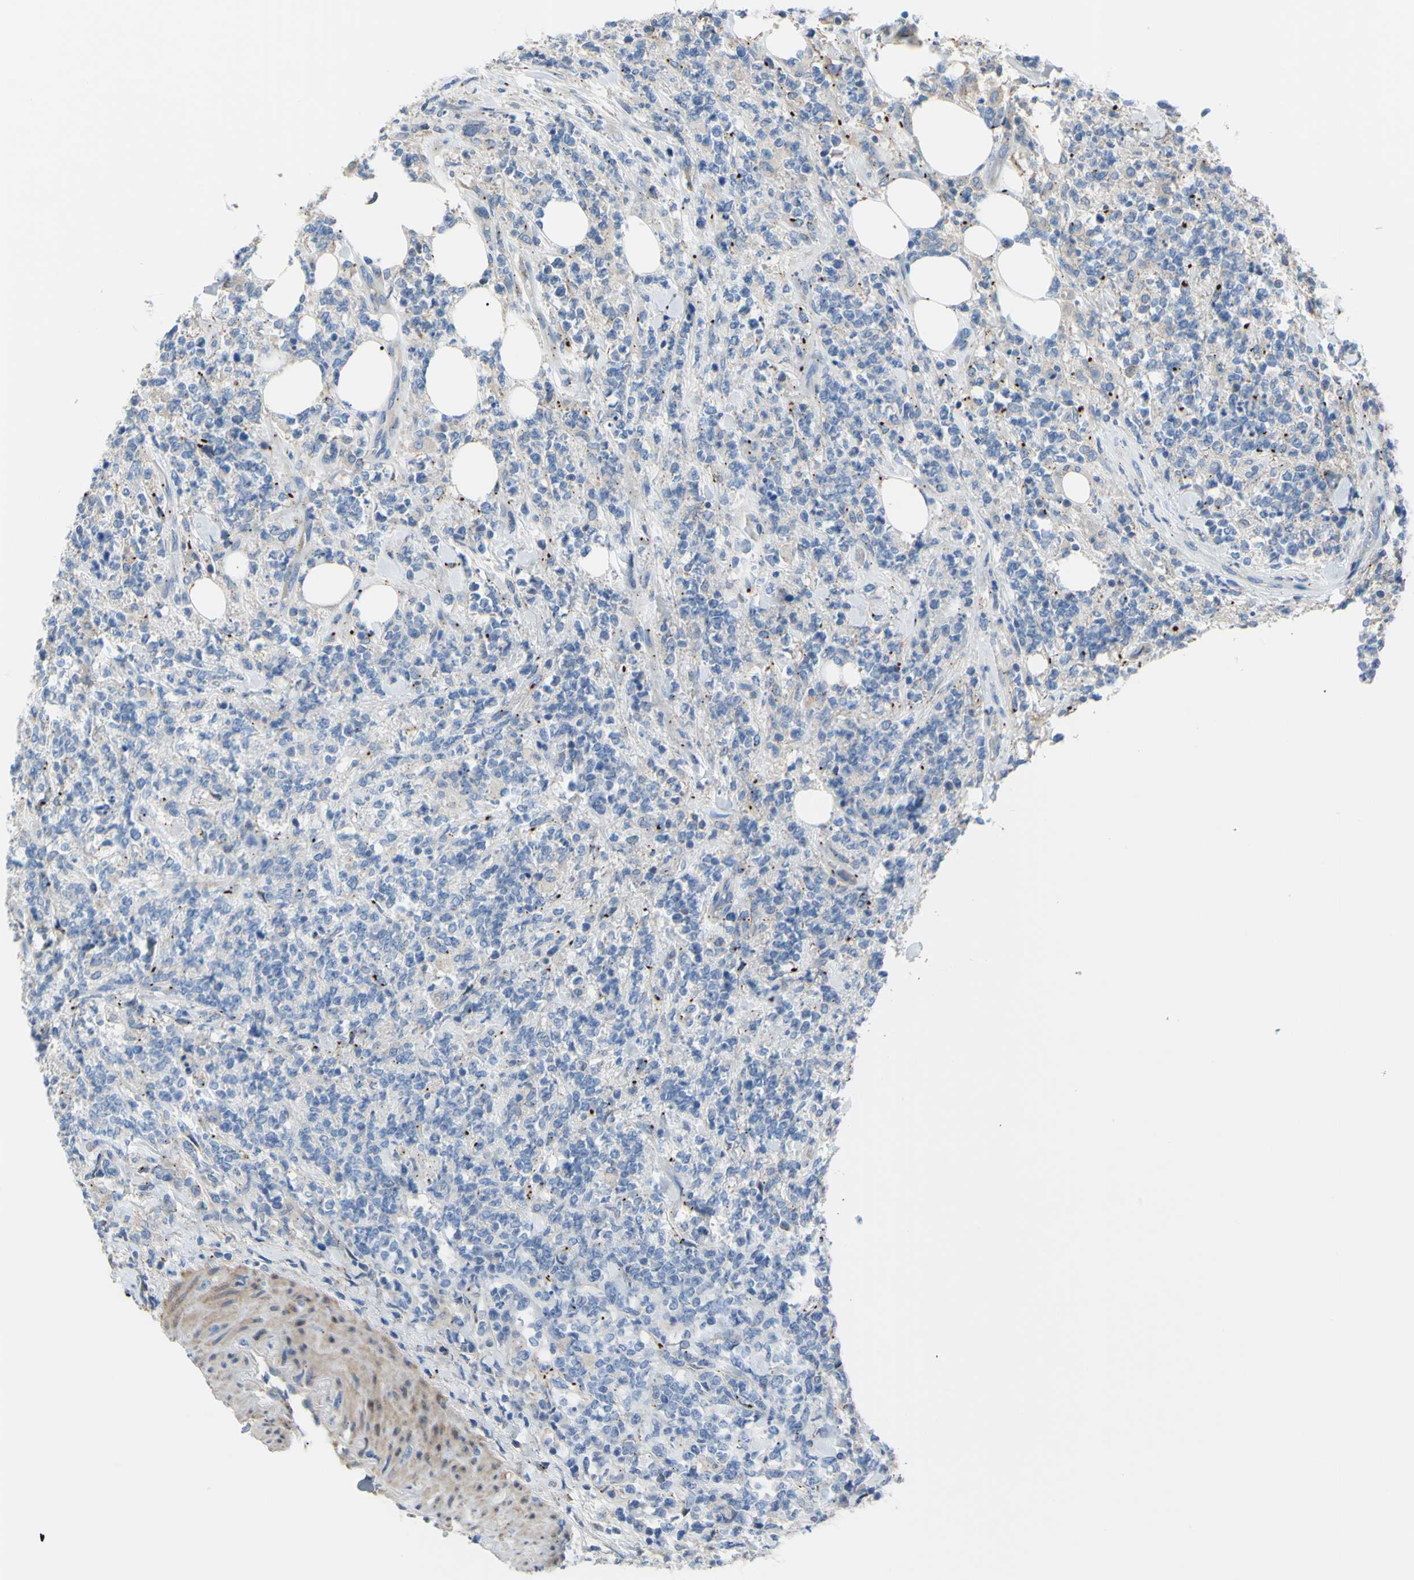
{"staining": {"intensity": "negative", "quantity": "none", "location": "none"}, "tissue": "lymphoma", "cell_type": "Tumor cells", "image_type": "cancer", "snomed": [{"axis": "morphology", "description": "Malignant lymphoma, non-Hodgkin's type, High grade"}, {"axis": "topography", "description": "Soft tissue"}], "caption": "Tumor cells show no significant protein positivity in high-grade malignant lymphoma, non-Hodgkin's type.", "gene": "TMEM59L", "patient": {"sex": "male", "age": 18}}